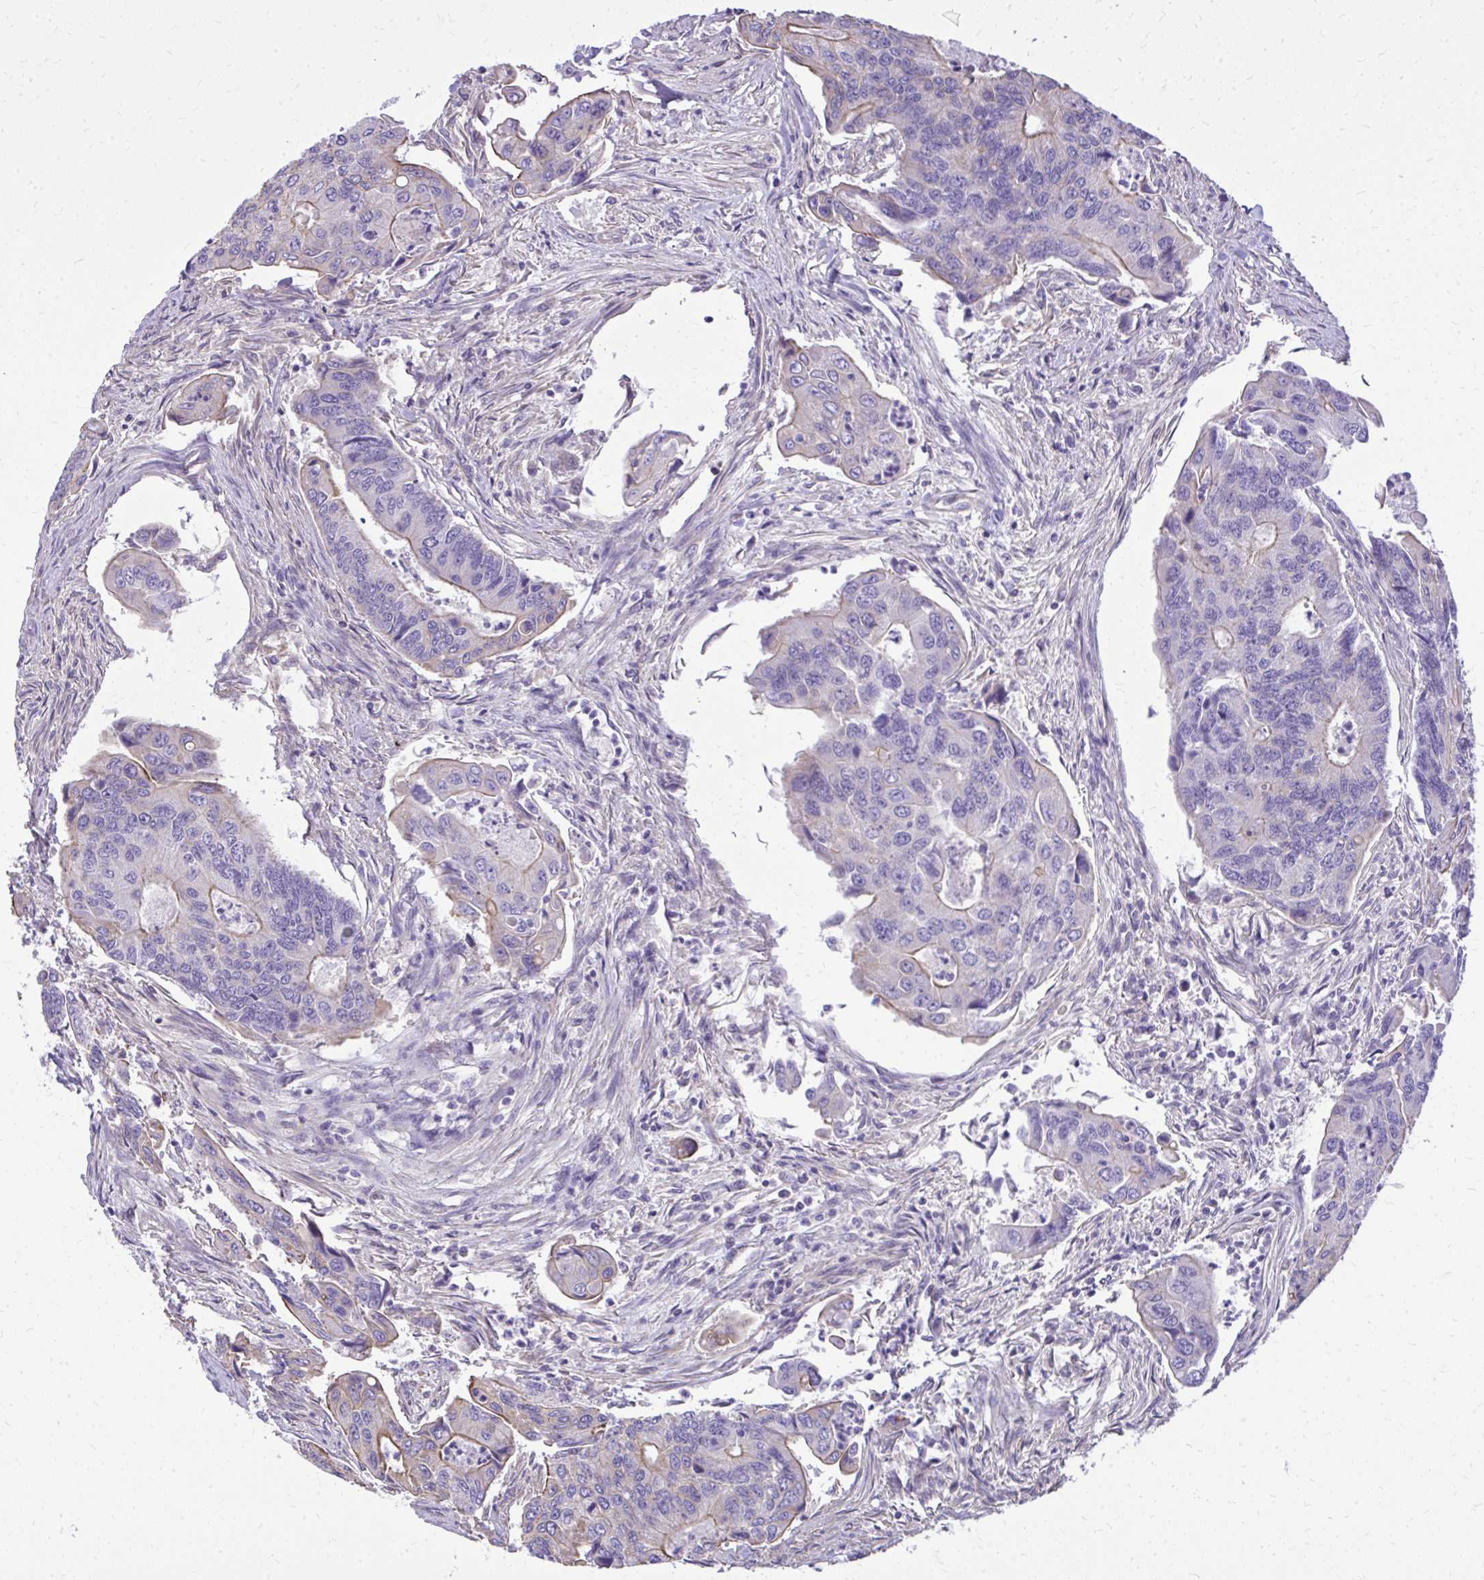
{"staining": {"intensity": "moderate", "quantity": "25%-75%", "location": "cytoplasmic/membranous"}, "tissue": "colorectal cancer", "cell_type": "Tumor cells", "image_type": "cancer", "snomed": [{"axis": "morphology", "description": "Adenocarcinoma, NOS"}, {"axis": "topography", "description": "Colon"}], "caption": "Tumor cells display medium levels of moderate cytoplasmic/membranous positivity in approximately 25%-75% of cells in human colorectal cancer (adenocarcinoma).", "gene": "RUNDC3B", "patient": {"sex": "female", "age": 67}}